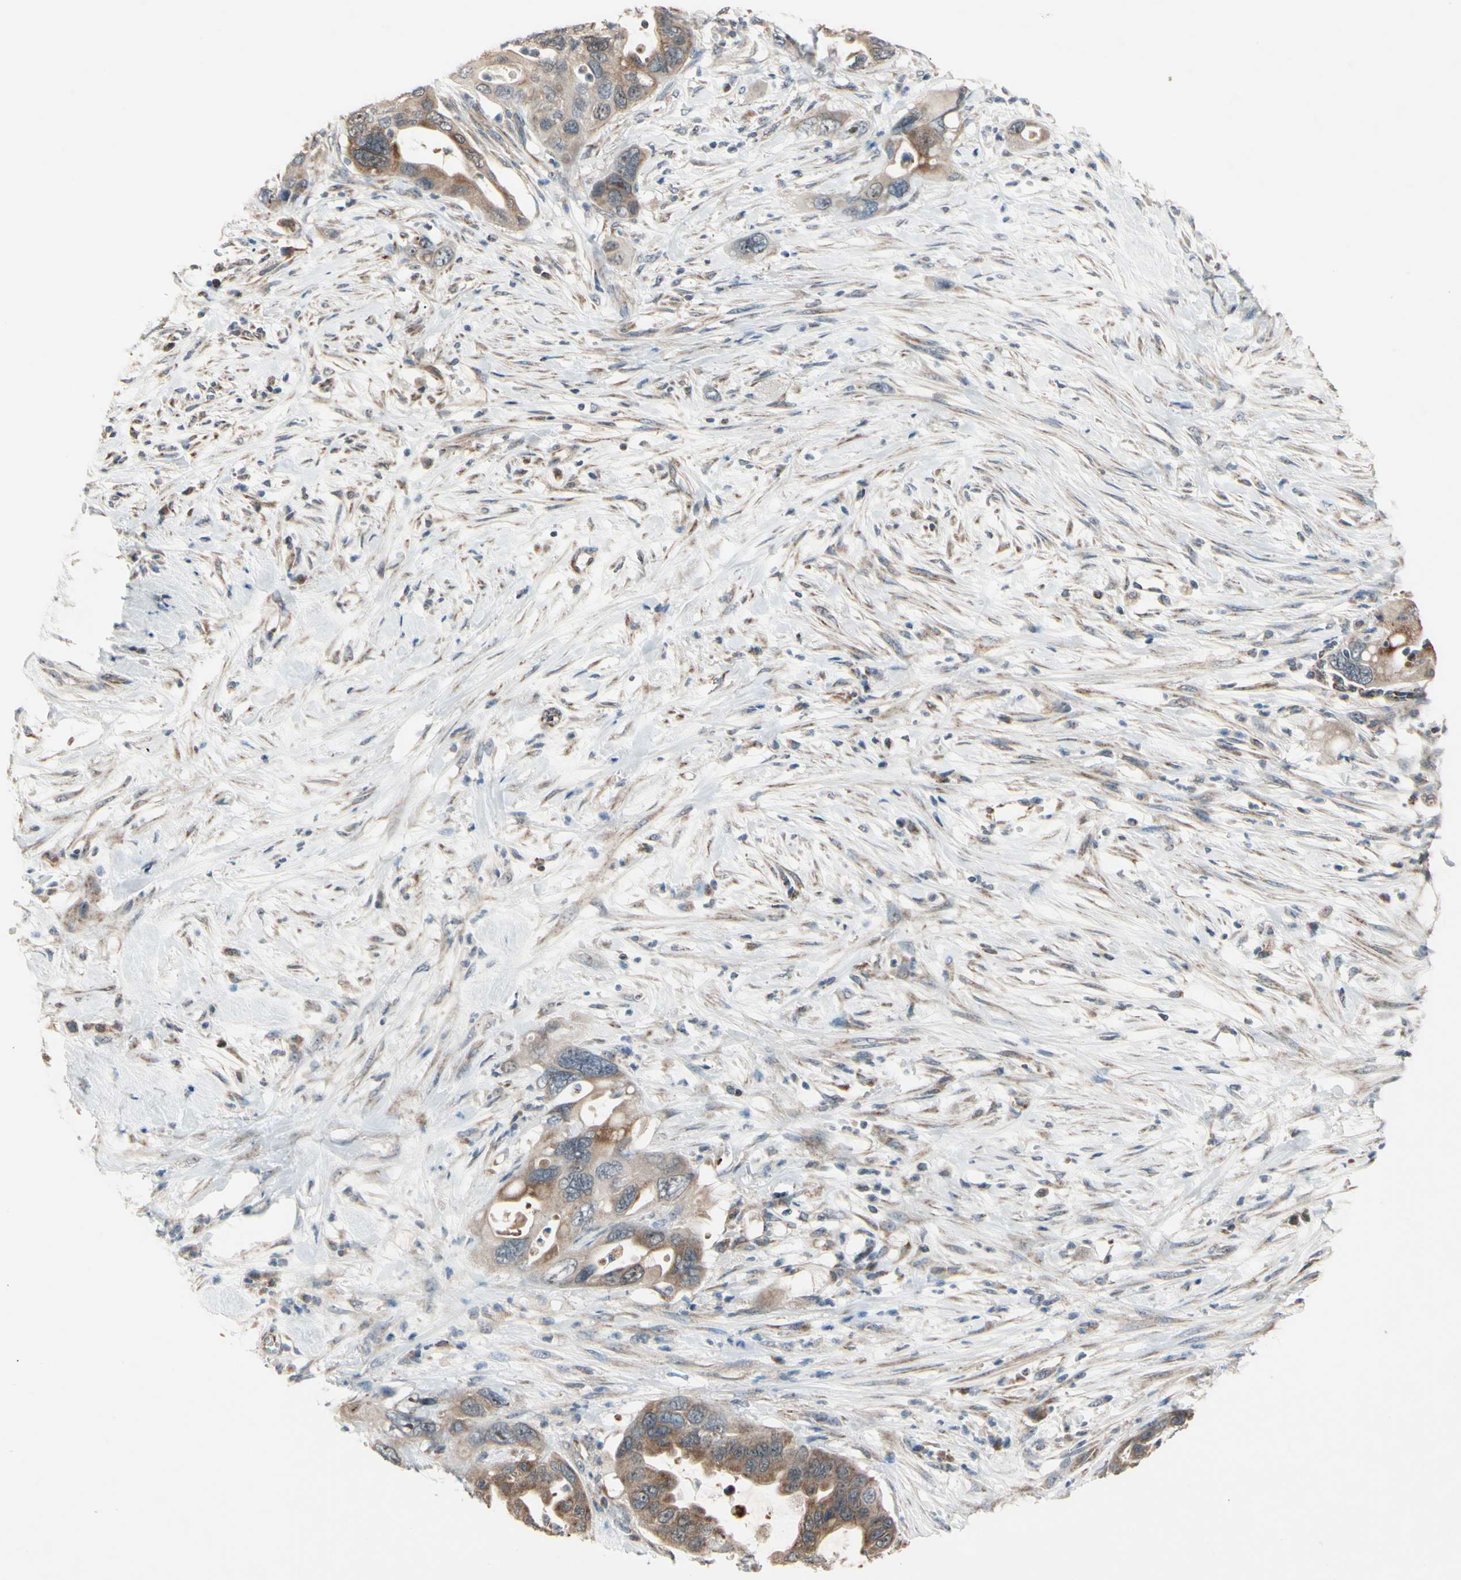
{"staining": {"intensity": "moderate", "quantity": ">75%", "location": "cytoplasmic/membranous"}, "tissue": "pancreatic cancer", "cell_type": "Tumor cells", "image_type": "cancer", "snomed": [{"axis": "morphology", "description": "Adenocarcinoma, NOS"}, {"axis": "topography", "description": "Pancreas"}], "caption": "IHC photomicrograph of pancreatic cancer (adenocarcinoma) stained for a protein (brown), which displays medium levels of moderate cytoplasmic/membranous expression in about >75% of tumor cells.", "gene": "CPT1A", "patient": {"sex": "female", "age": 71}}